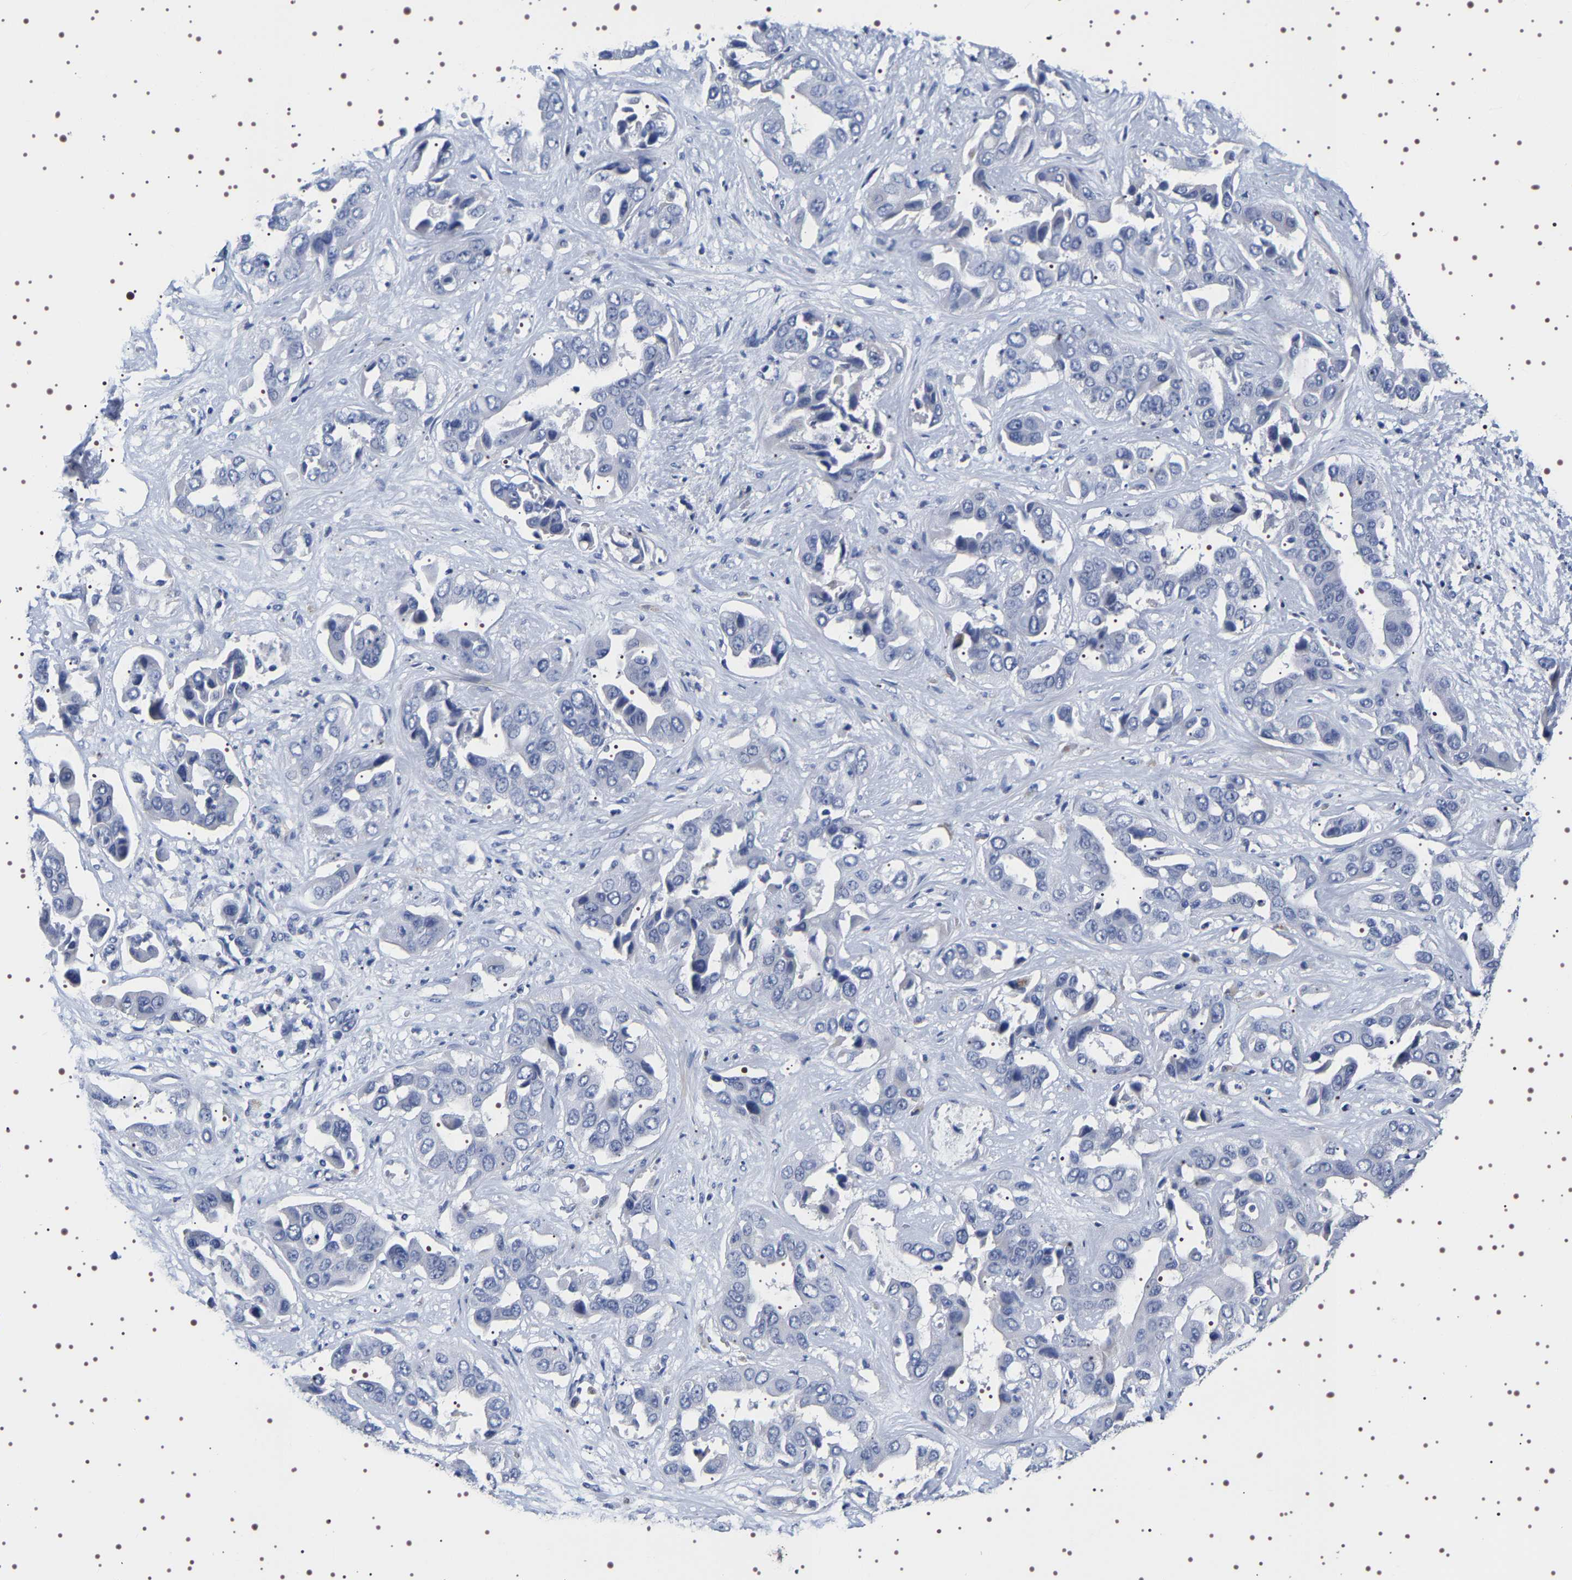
{"staining": {"intensity": "negative", "quantity": "none", "location": "none"}, "tissue": "liver cancer", "cell_type": "Tumor cells", "image_type": "cancer", "snomed": [{"axis": "morphology", "description": "Cholangiocarcinoma"}, {"axis": "topography", "description": "Liver"}], "caption": "Micrograph shows no significant protein positivity in tumor cells of cholangiocarcinoma (liver).", "gene": "UBQLN3", "patient": {"sex": "female", "age": 52}}